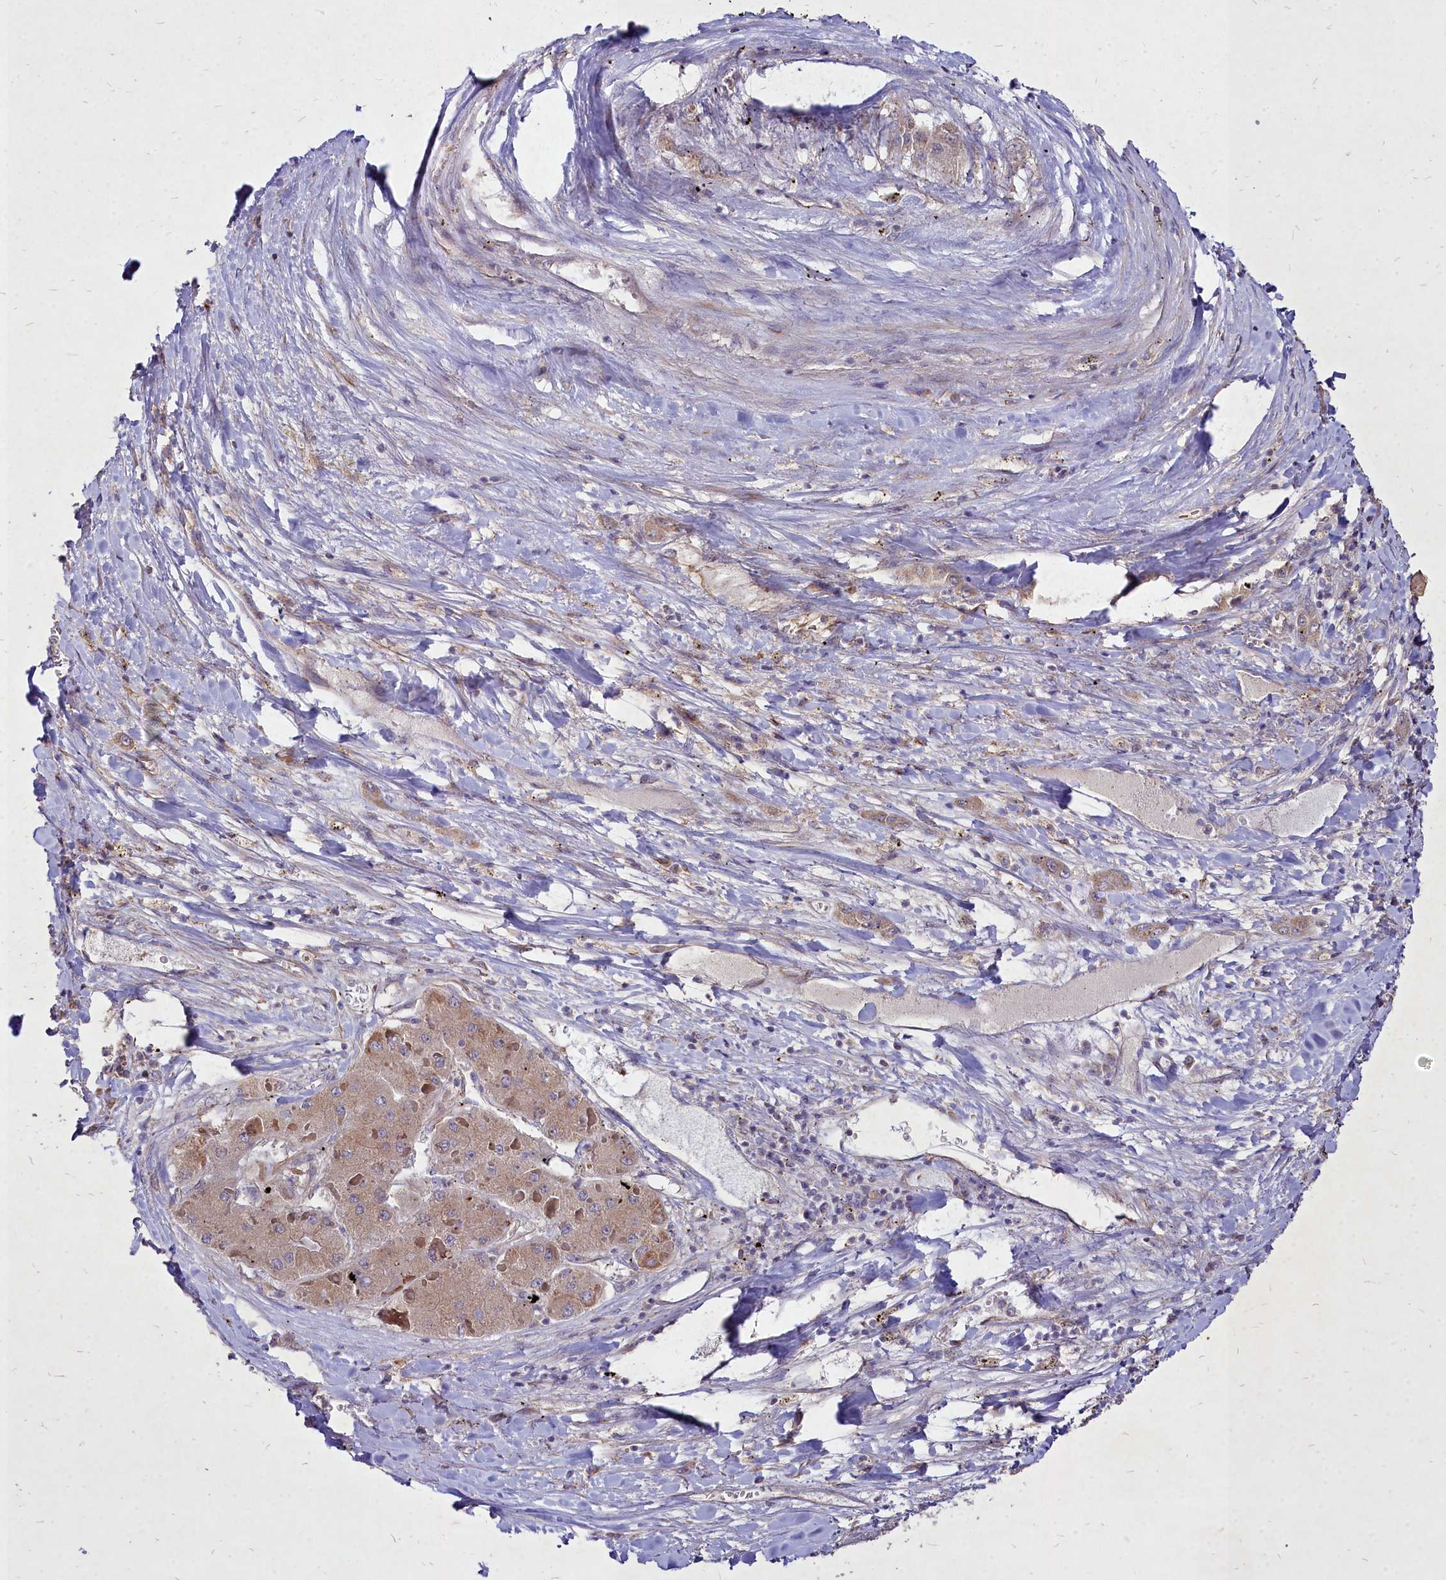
{"staining": {"intensity": "moderate", "quantity": ">75%", "location": "cytoplasmic/membranous"}, "tissue": "liver cancer", "cell_type": "Tumor cells", "image_type": "cancer", "snomed": [{"axis": "morphology", "description": "Carcinoma, Hepatocellular, NOS"}, {"axis": "topography", "description": "Liver"}], "caption": "Tumor cells display moderate cytoplasmic/membranous positivity in about >75% of cells in liver cancer (hepatocellular carcinoma).", "gene": "SKA1", "patient": {"sex": "female", "age": 73}}